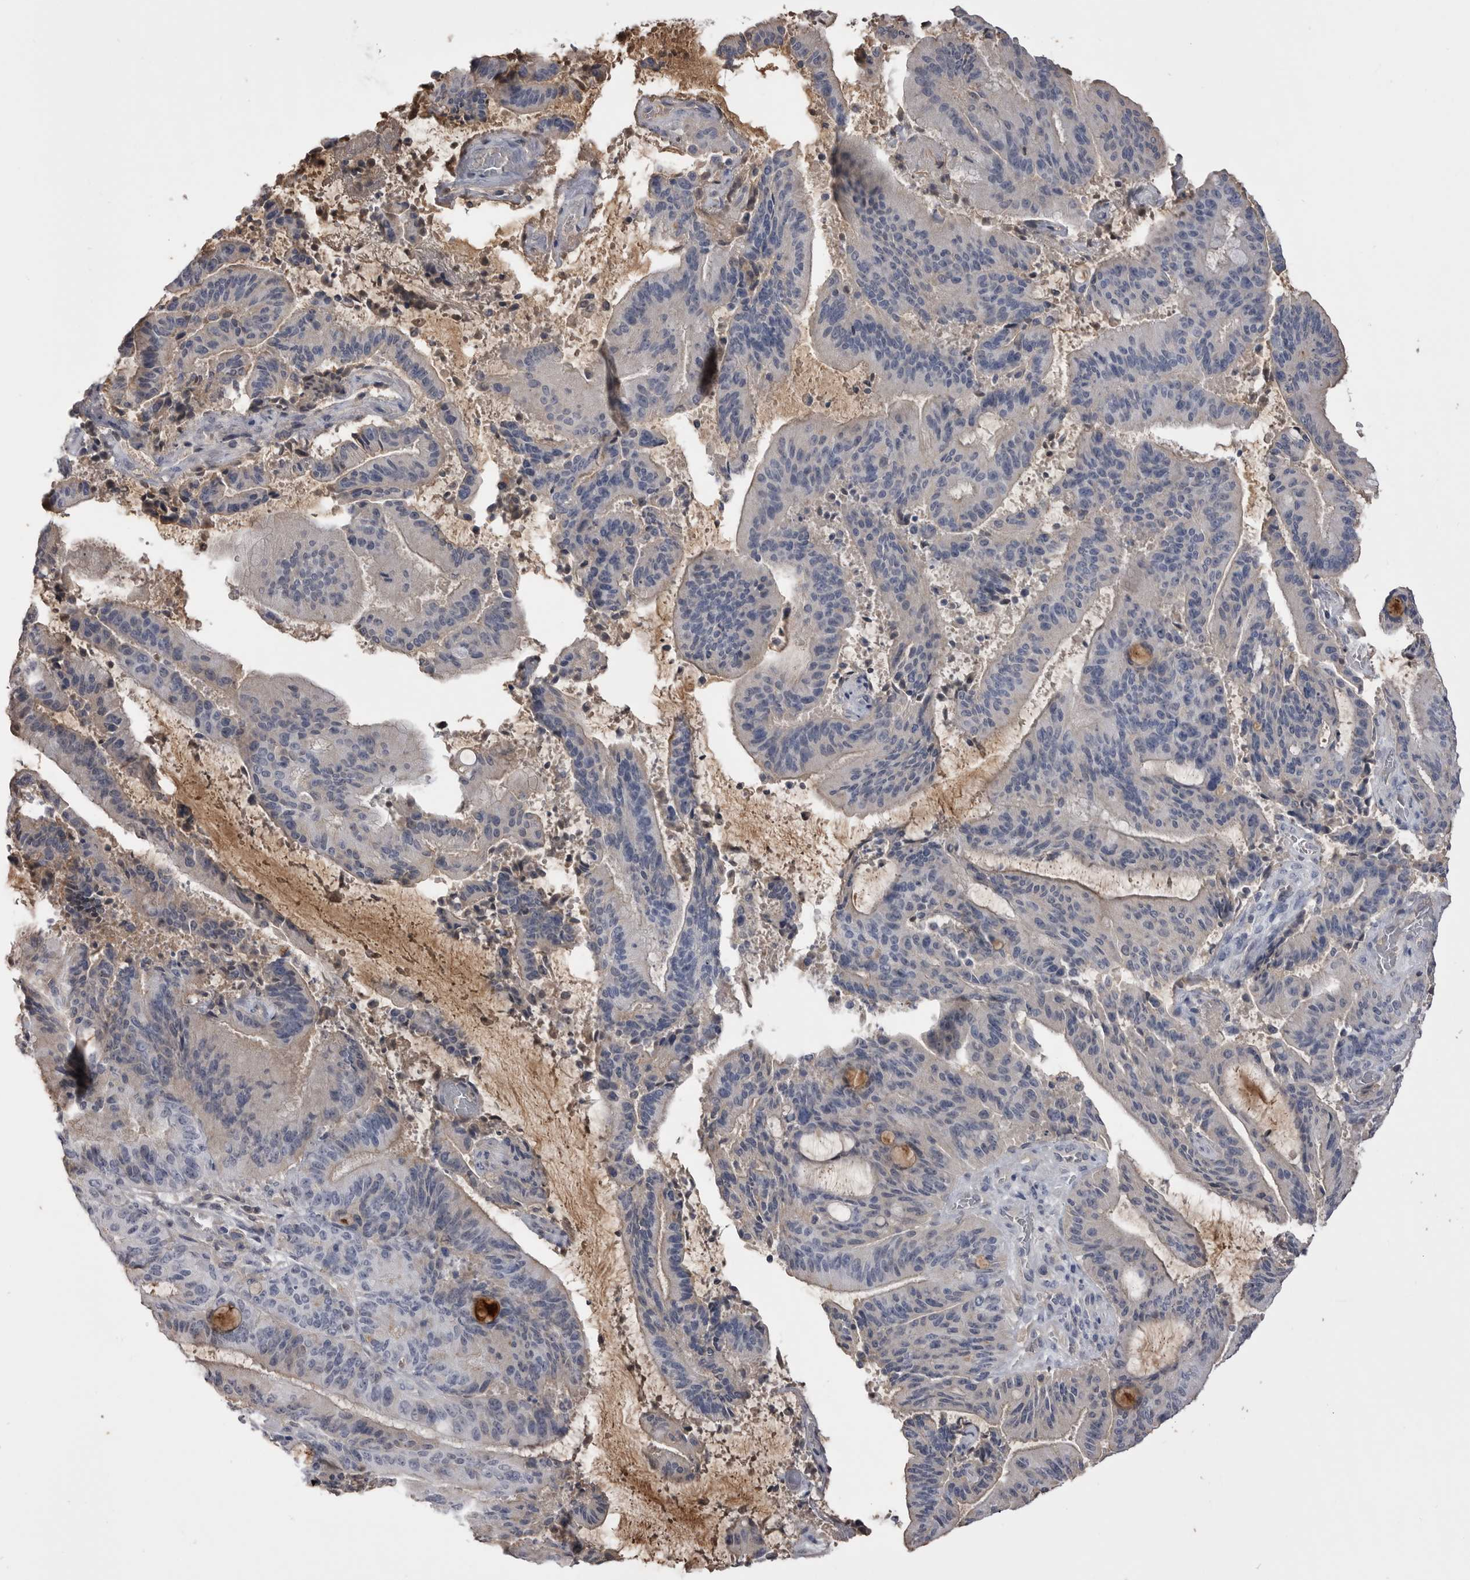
{"staining": {"intensity": "negative", "quantity": "none", "location": "none"}, "tissue": "liver cancer", "cell_type": "Tumor cells", "image_type": "cancer", "snomed": [{"axis": "morphology", "description": "Normal tissue, NOS"}, {"axis": "morphology", "description": "Cholangiocarcinoma"}, {"axis": "topography", "description": "Liver"}, {"axis": "topography", "description": "Peripheral nerve tissue"}], "caption": "IHC of liver cancer (cholangiocarcinoma) displays no expression in tumor cells.", "gene": "AHSG", "patient": {"sex": "female", "age": 73}}